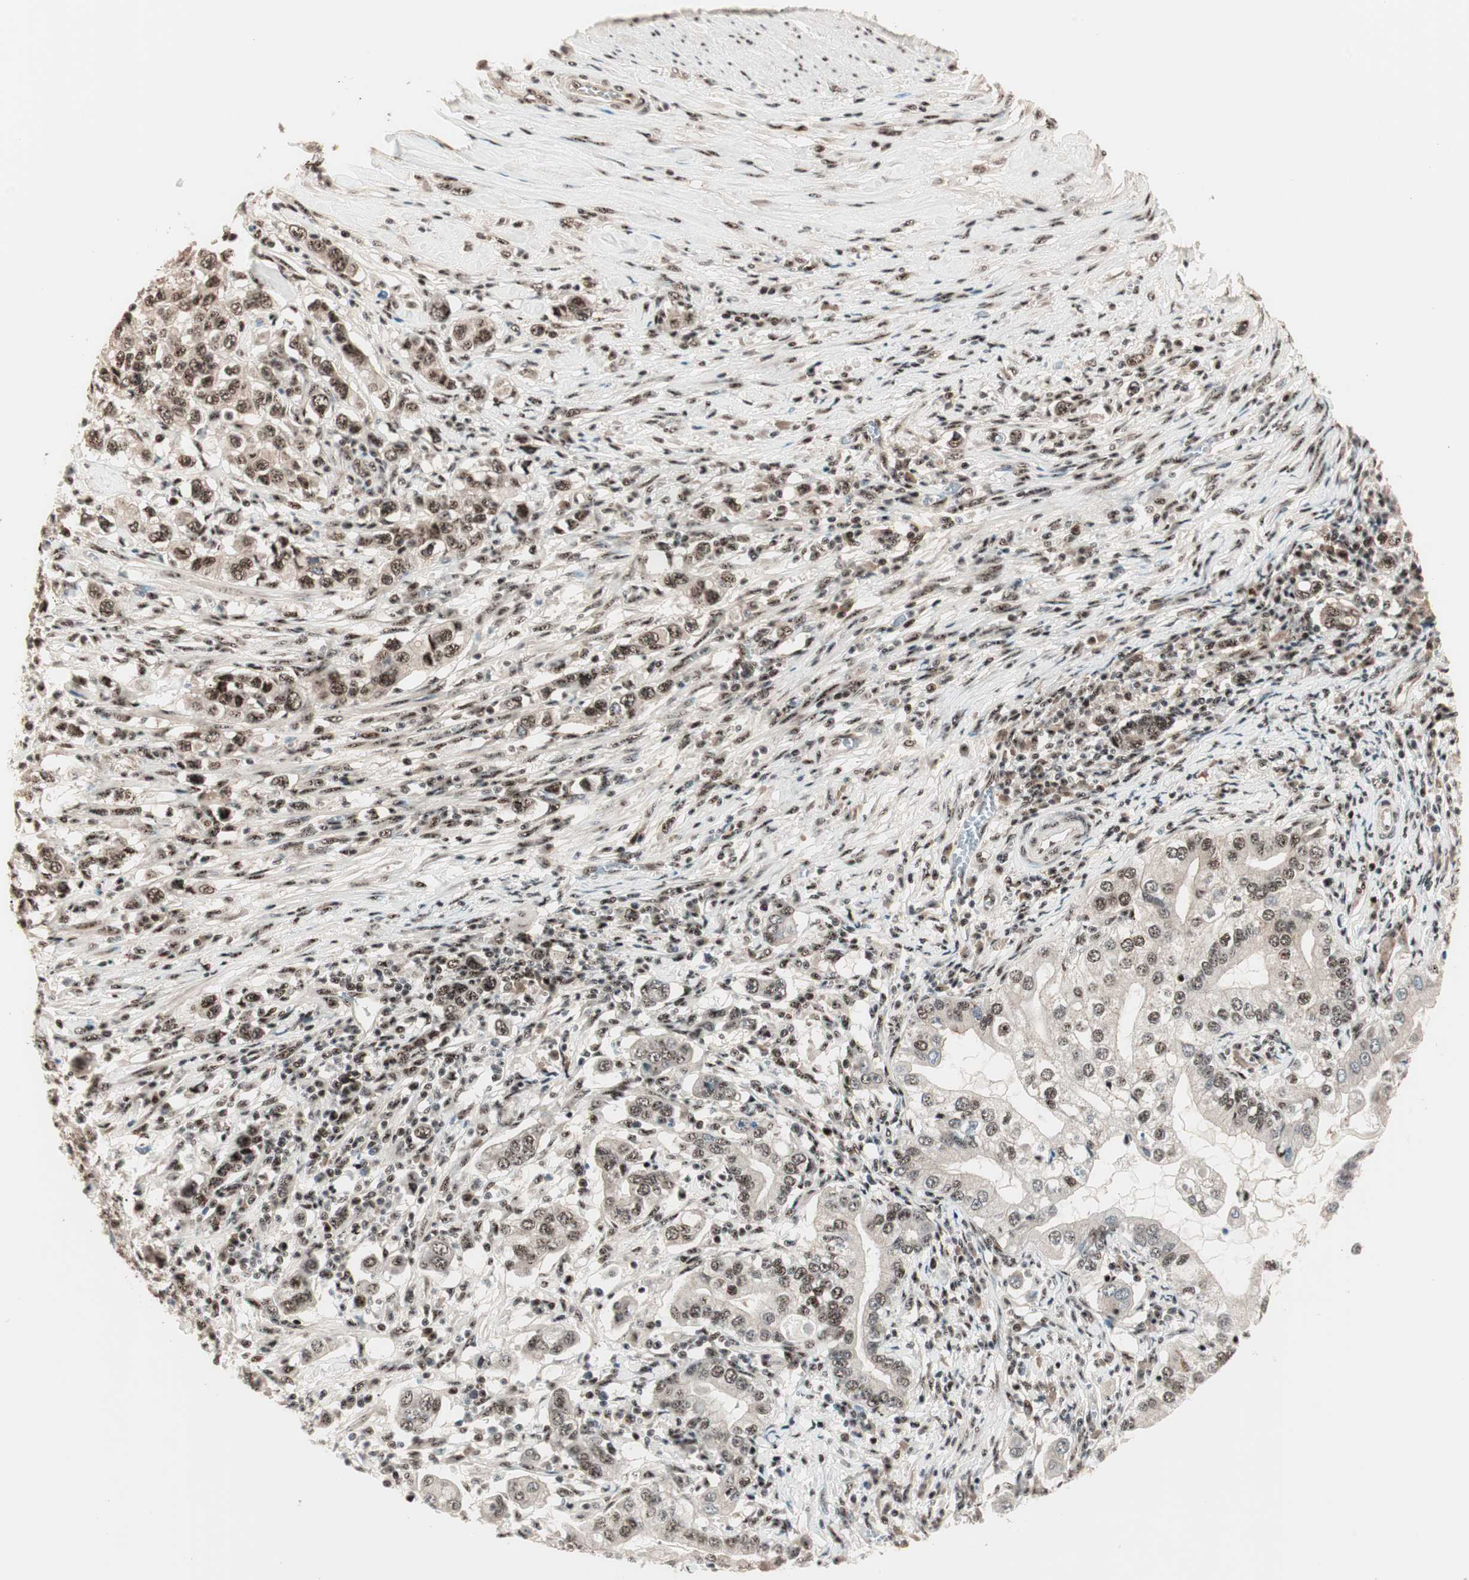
{"staining": {"intensity": "moderate", "quantity": ">75%", "location": "nuclear"}, "tissue": "stomach cancer", "cell_type": "Tumor cells", "image_type": "cancer", "snomed": [{"axis": "morphology", "description": "Adenocarcinoma, NOS"}, {"axis": "topography", "description": "Stomach, lower"}], "caption": "A histopathology image of adenocarcinoma (stomach) stained for a protein exhibits moderate nuclear brown staining in tumor cells.", "gene": "NR5A2", "patient": {"sex": "female", "age": 72}}